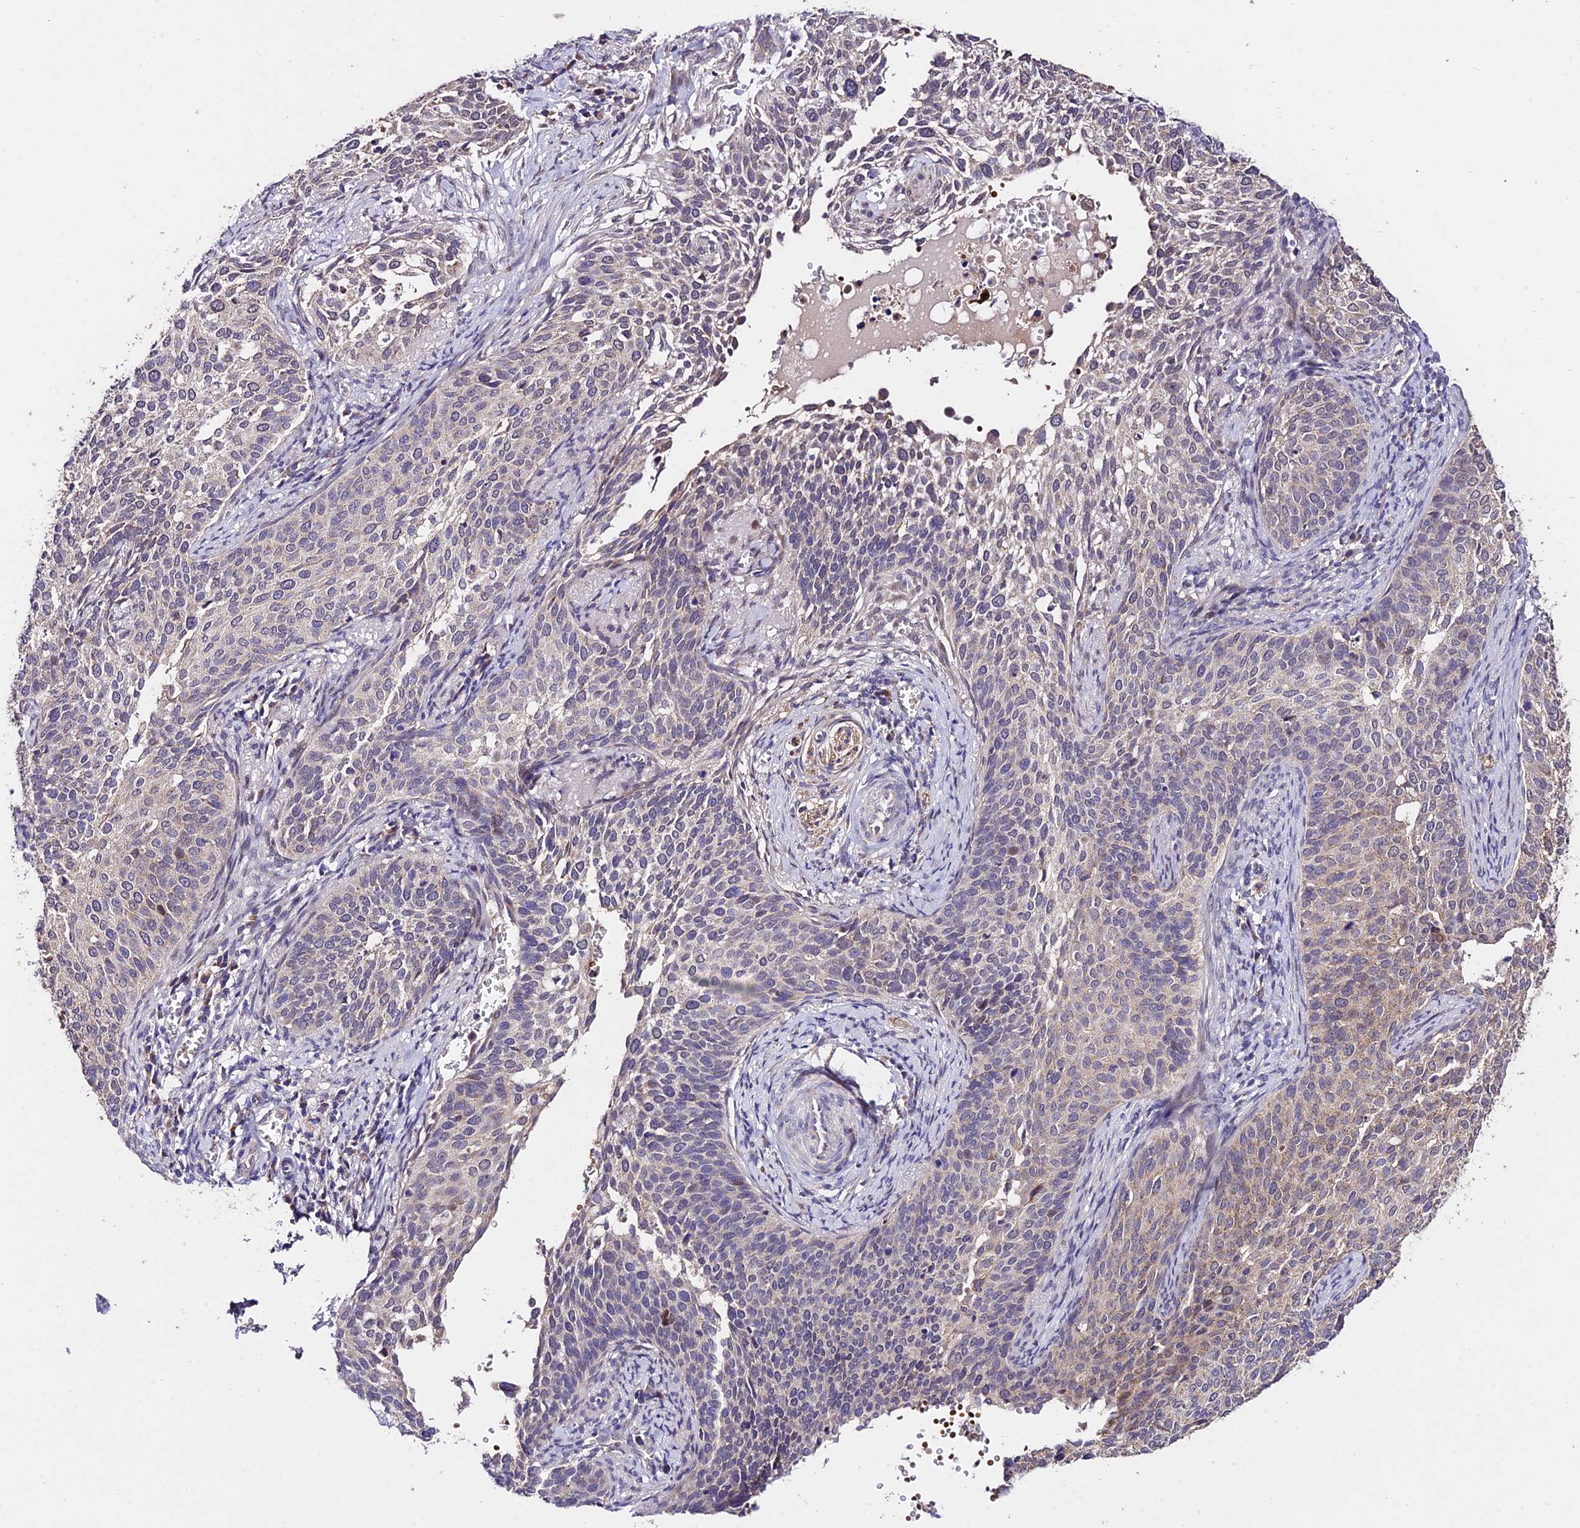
{"staining": {"intensity": "weak", "quantity": "<25%", "location": "cytoplasmic/membranous"}, "tissue": "cervical cancer", "cell_type": "Tumor cells", "image_type": "cancer", "snomed": [{"axis": "morphology", "description": "Squamous cell carcinoma, NOS"}, {"axis": "topography", "description": "Cervix"}], "caption": "Cervical squamous cell carcinoma was stained to show a protein in brown. There is no significant expression in tumor cells.", "gene": "WDR5B", "patient": {"sex": "female", "age": 44}}